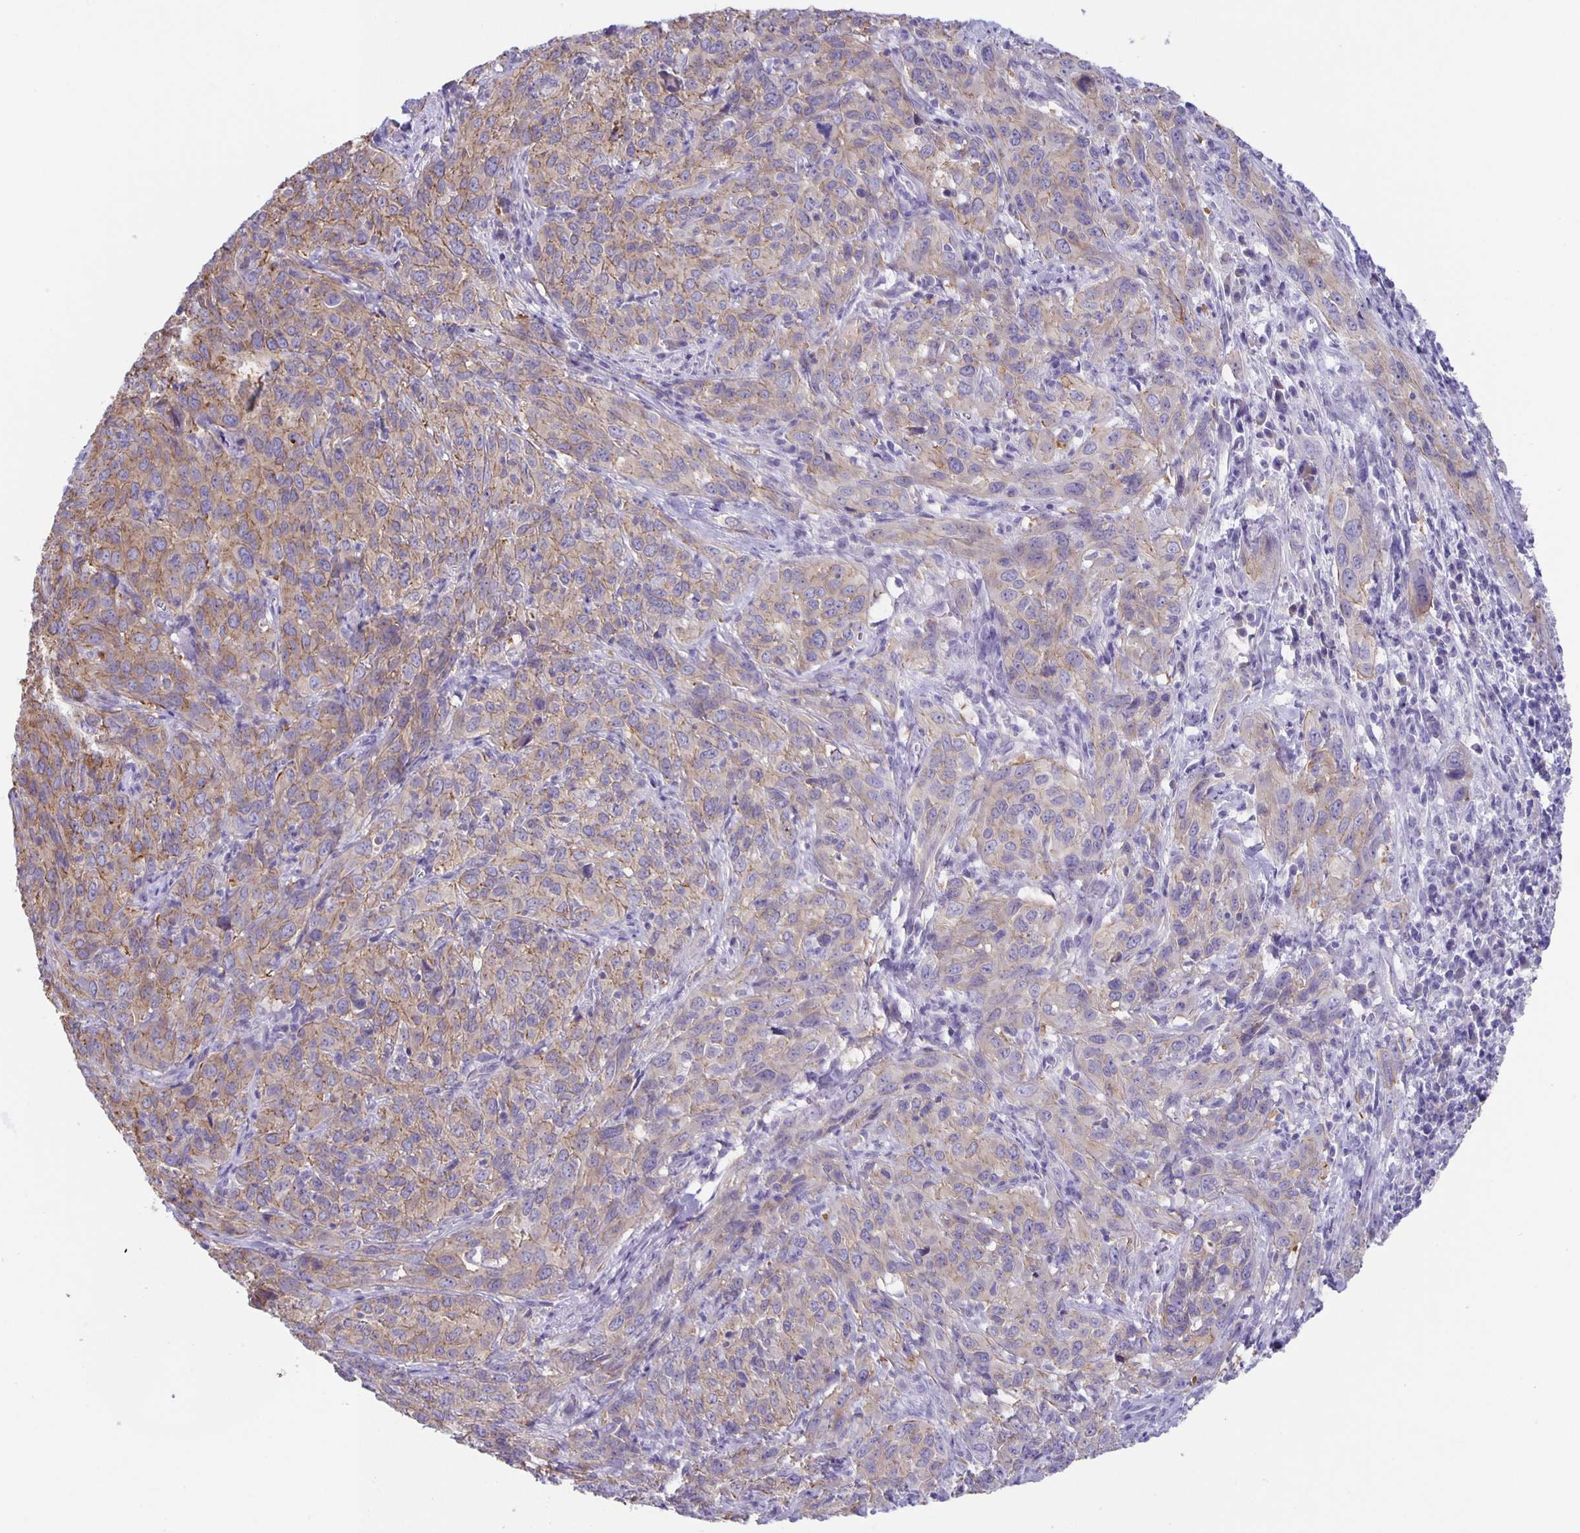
{"staining": {"intensity": "weak", "quantity": "25%-75%", "location": "cytoplasmic/membranous"}, "tissue": "cervical cancer", "cell_type": "Tumor cells", "image_type": "cancer", "snomed": [{"axis": "morphology", "description": "Squamous cell carcinoma, NOS"}, {"axis": "topography", "description": "Cervix"}], "caption": "IHC photomicrograph of neoplastic tissue: cervical cancer stained using immunohistochemistry shows low levels of weak protein expression localized specifically in the cytoplasmic/membranous of tumor cells, appearing as a cytoplasmic/membranous brown color.", "gene": "PTPN3", "patient": {"sex": "female", "age": 51}}